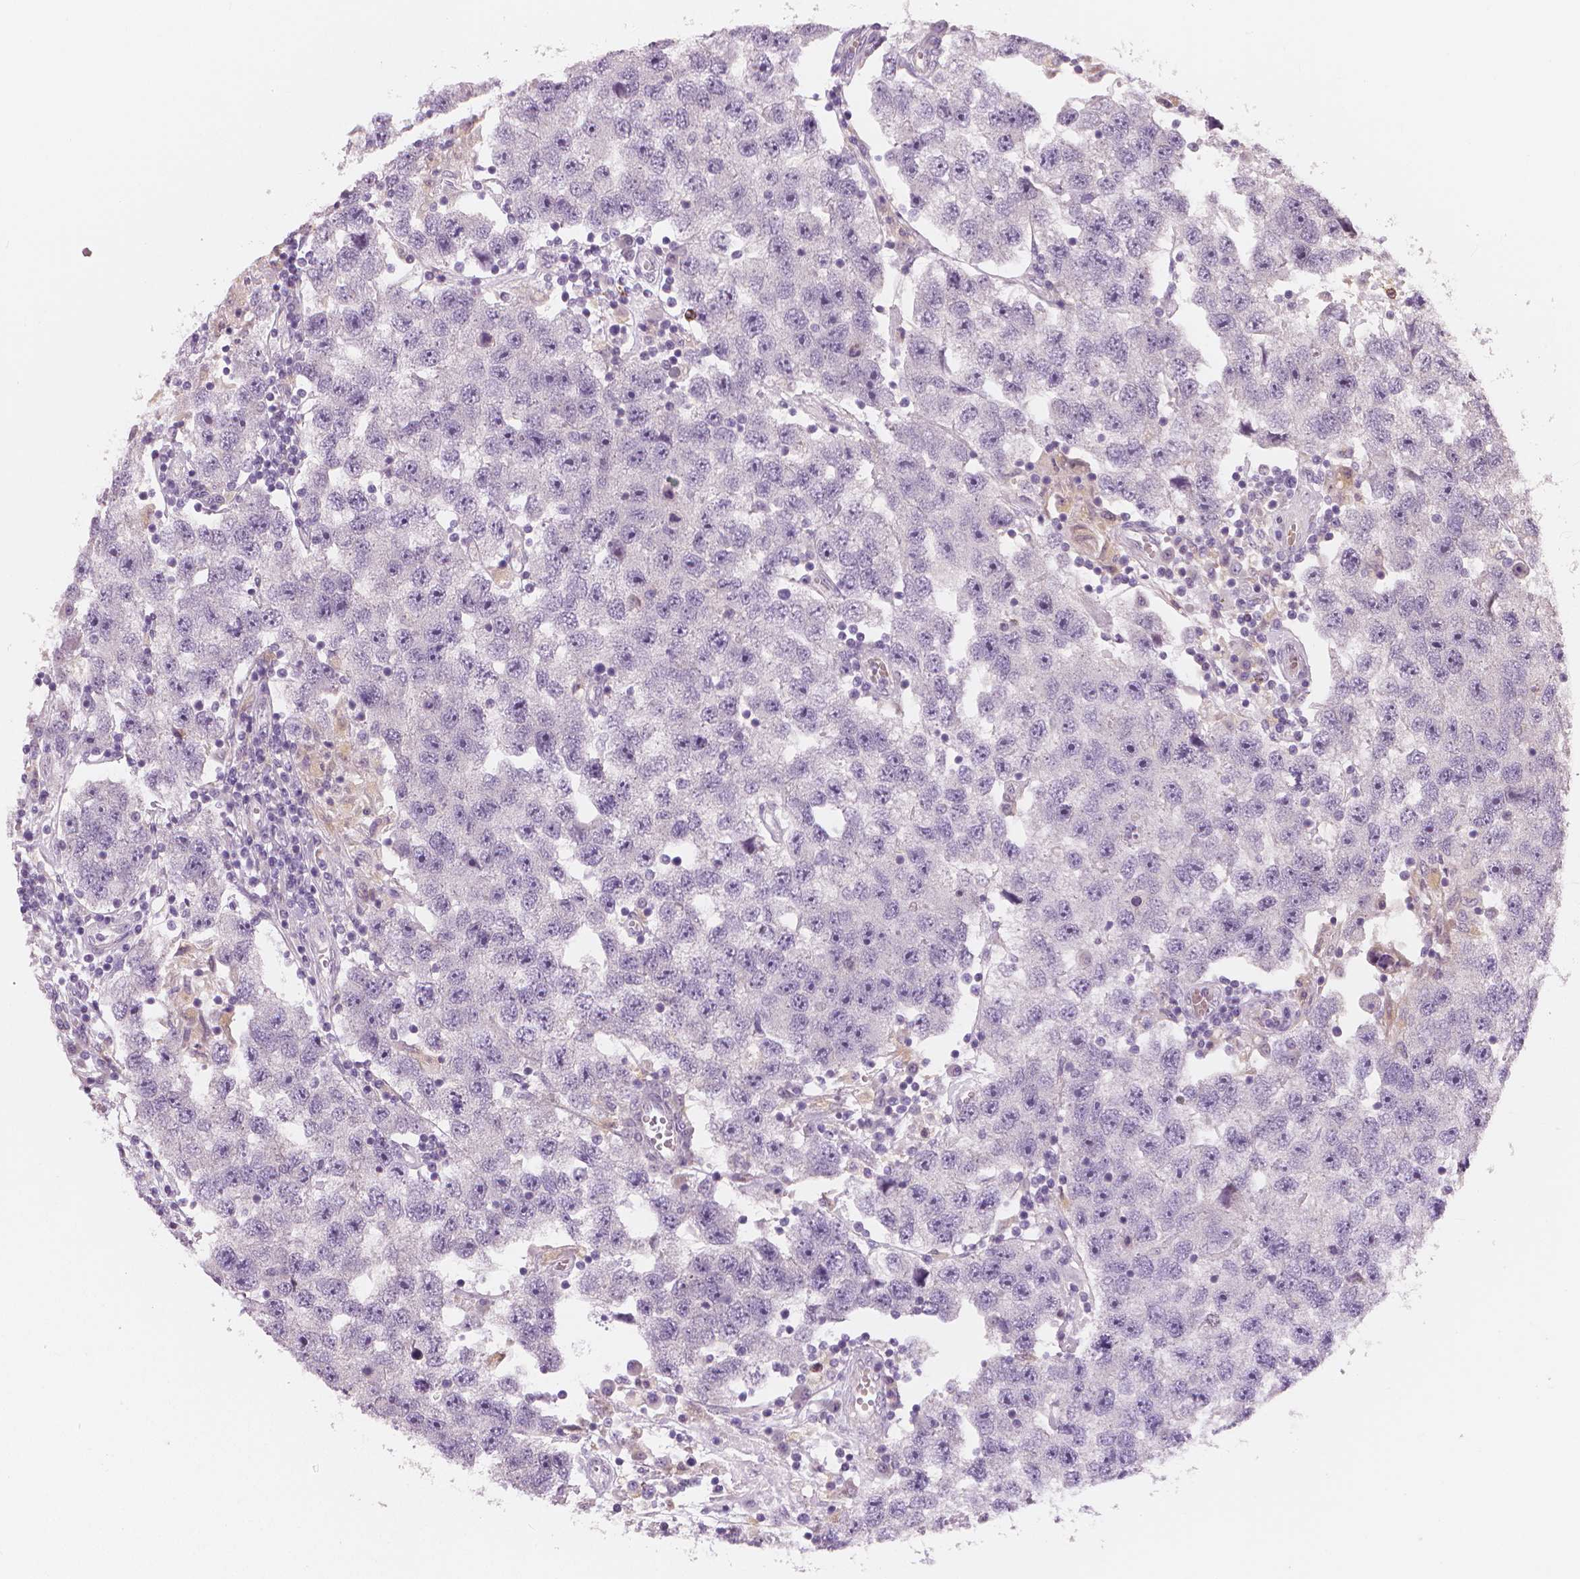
{"staining": {"intensity": "negative", "quantity": "none", "location": "none"}, "tissue": "testis cancer", "cell_type": "Tumor cells", "image_type": "cancer", "snomed": [{"axis": "morphology", "description": "Seminoma, NOS"}, {"axis": "topography", "description": "Testis"}], "caption": "Immunohistochemistry (IHC) image of neoplastic tissue: testis cancer (seminoma) stained with DAB (3,3'-diaminobenzidine) displays no significant protein staining in tumor cells. The staining was performed using DAB (3,3'-diaminobenzidine) to visualize the protein expression in brown, while the nuclei were stained in blue with hematoxylin (Magnification: 20x).", "gene": "RNASE7", "patient": {"sex": "male", "age": 26}}